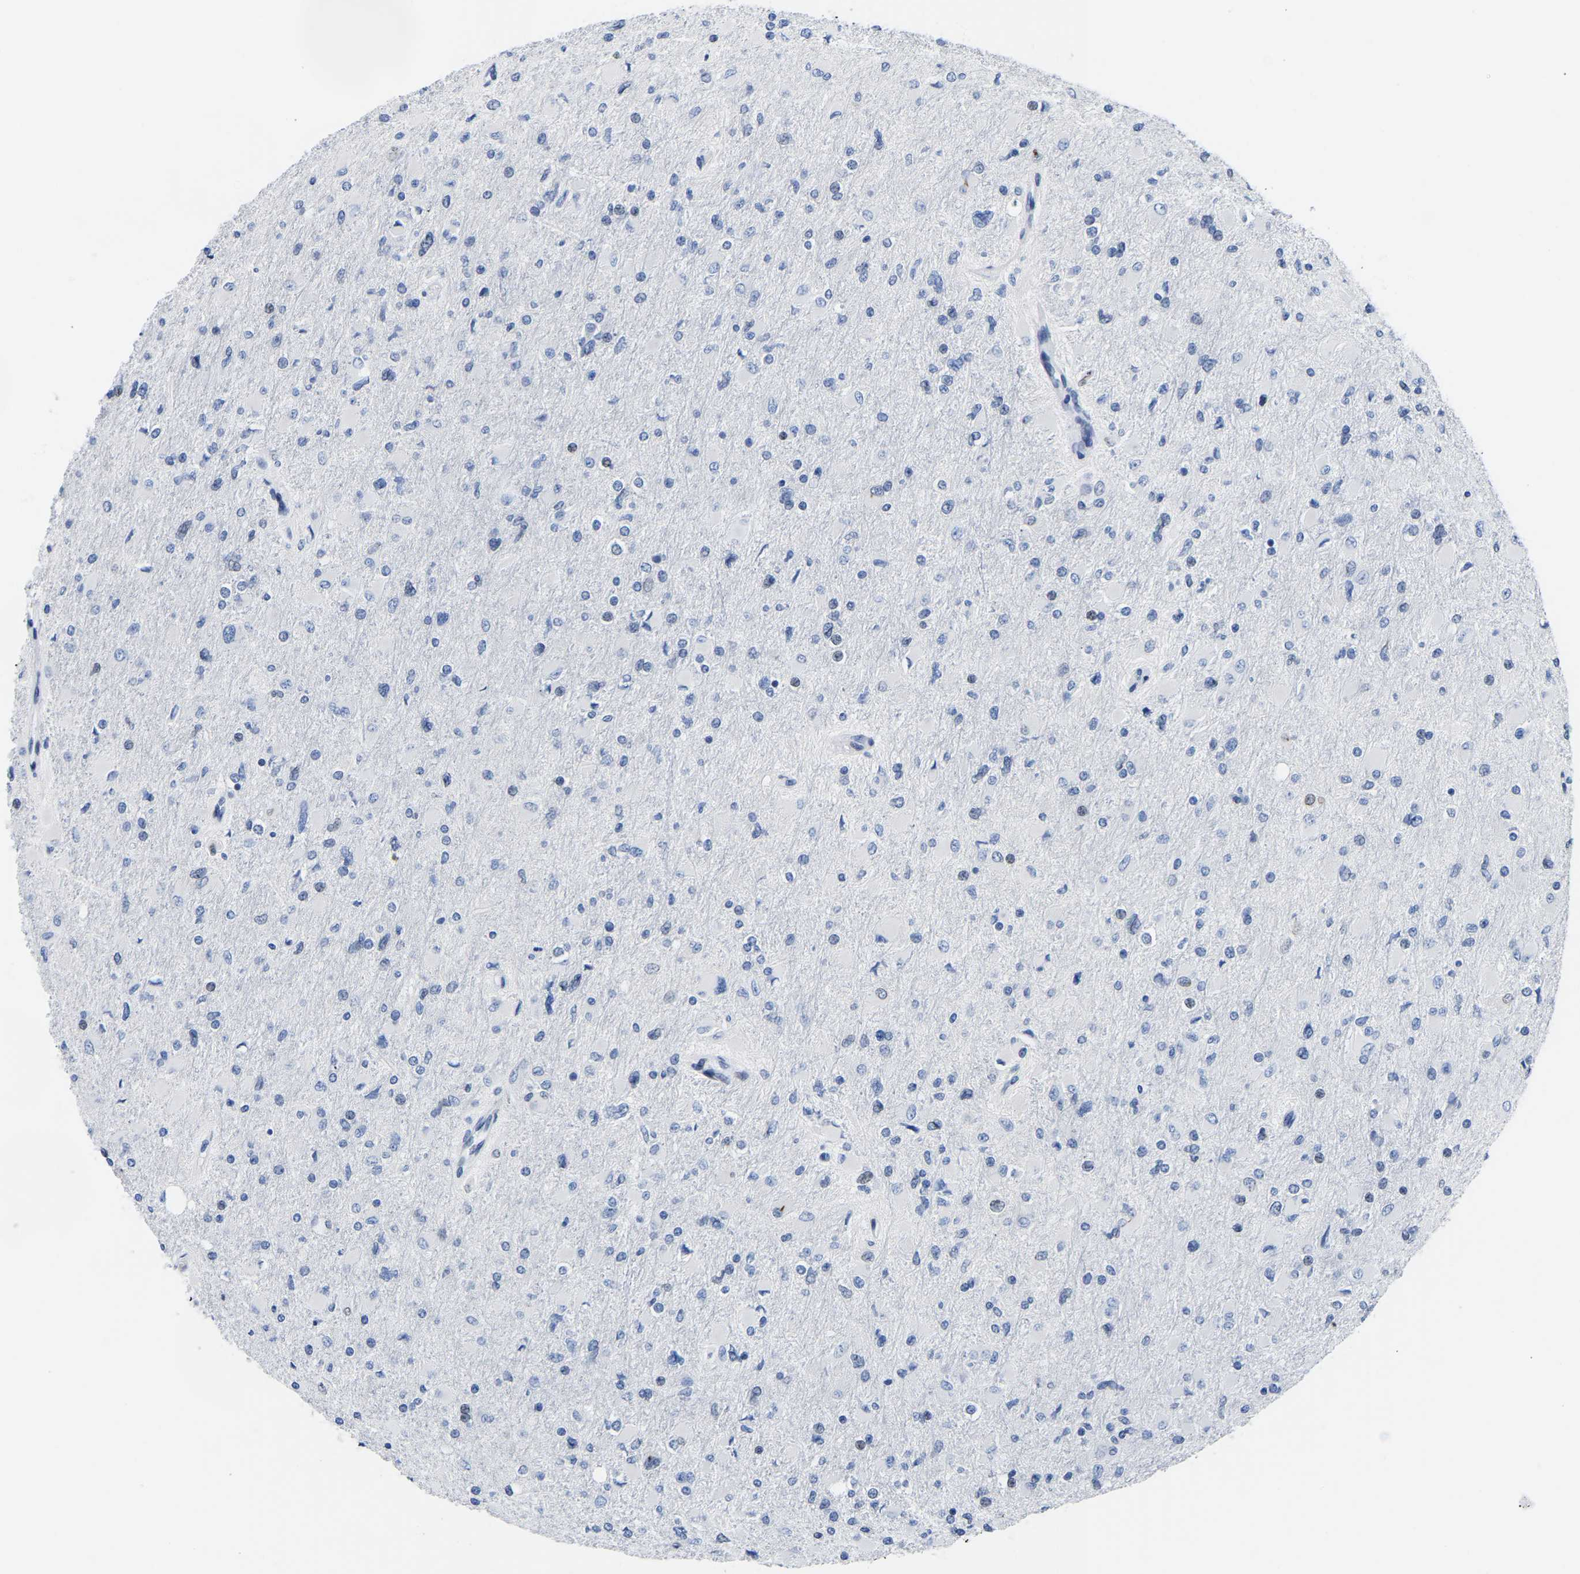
{"staining": {"intensity": "negative", "quantity": "none", "location": "none"}, "tissue": "glioma", "cell_type": "Tumor cells", "image_type": "cancer", "snomed": [{"axis": "morphology", "description": "Glioma, malignant, High grade"}, {"axis": "topography", "description": "Cerebral cortex"}], "caption": "This micrograph is of glioma stained with immunohistochemistry to label a protein in brown with the nuclei are counter-stained blue. There is no expression in tumor cells. (DAB (3,3'-diaminobenzidine) immunohistochemistry visualized using brightfield microscopy, high magnification).", "gene": "UPK3A", "patient": {"sex": "female", "age": 36}}